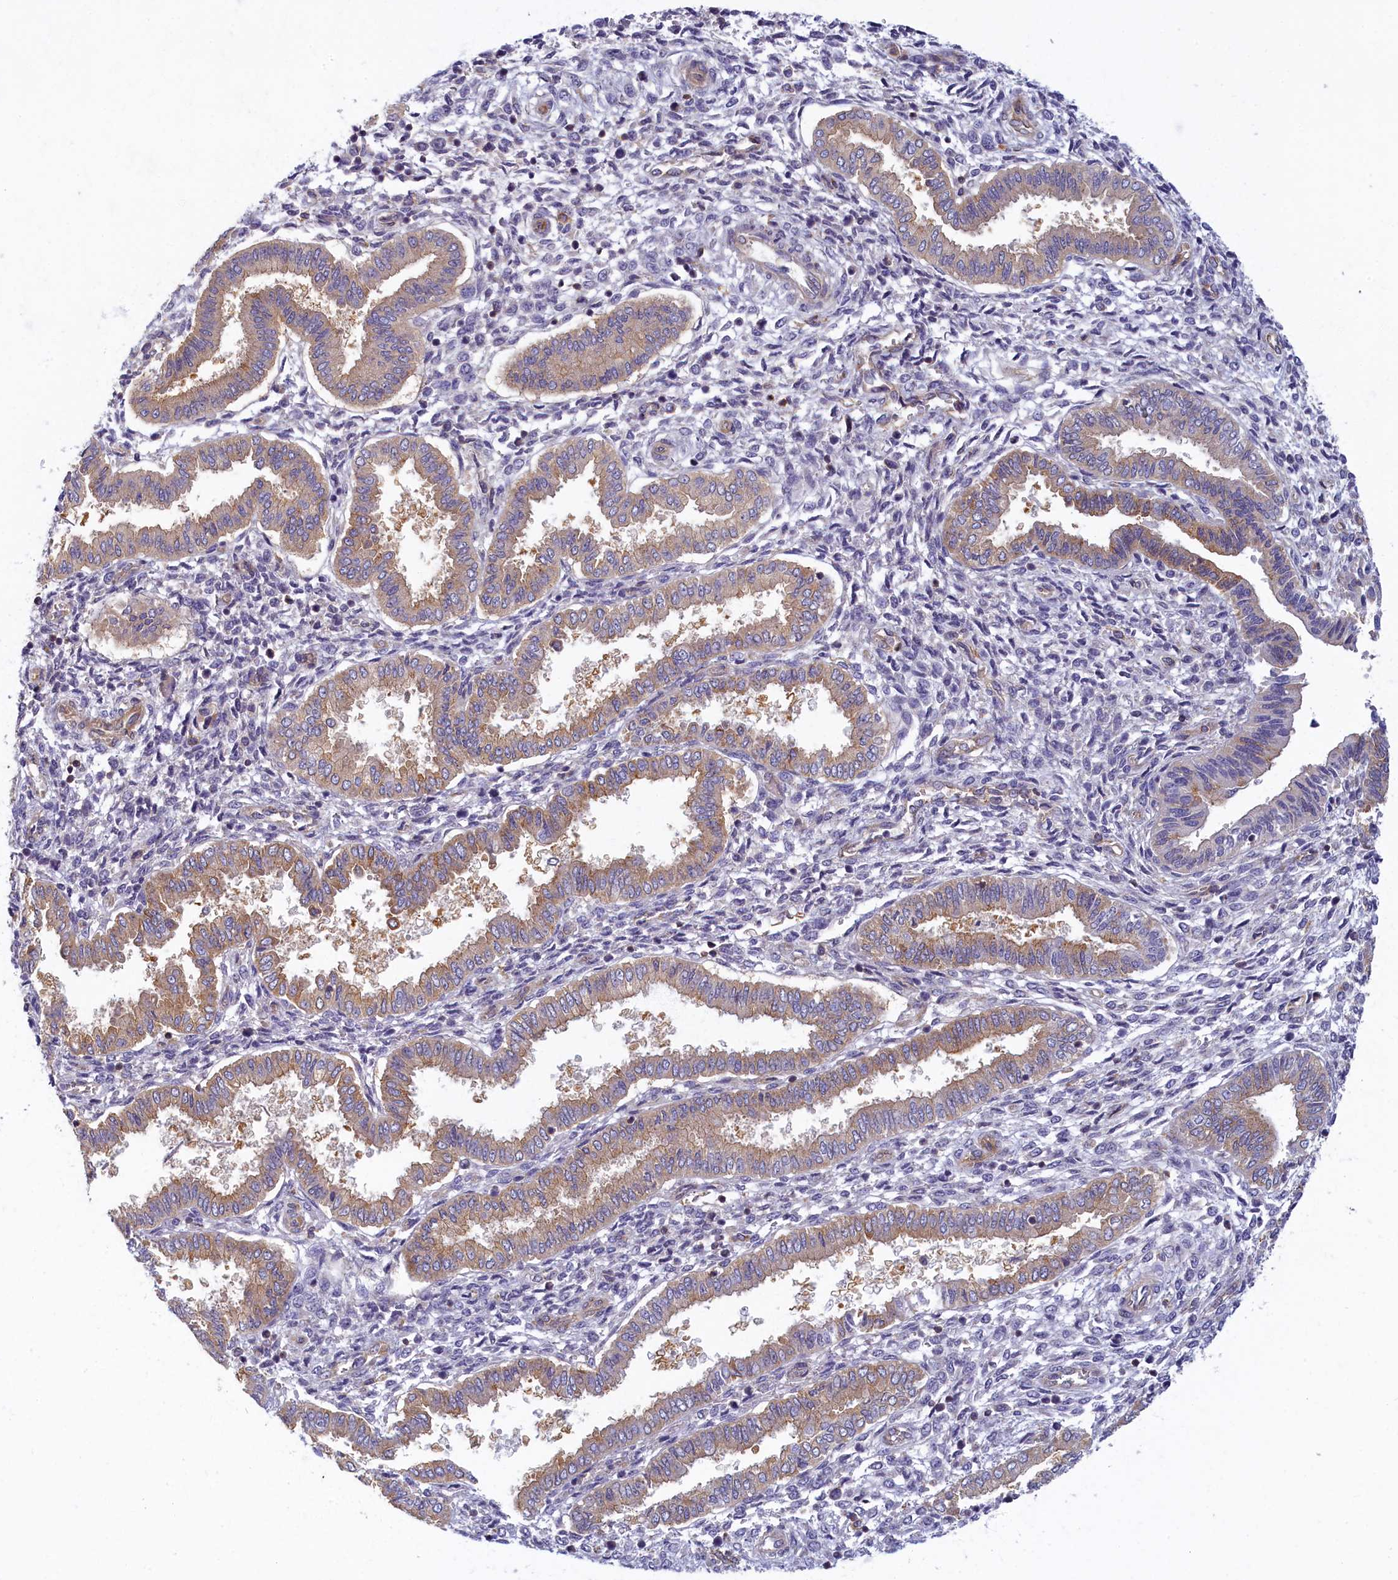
{"staining": {"intensity": "negative", "quantity": "none", "location": "none"}, "tissue": "endometrium", "cell_type": "Cells in endometrial stroma", "image_type": "normal", "snomed": [{"axis": "morphology", "description": "Normal tissue, NOS"}, {"axis": "topography", "description": "Endometrium"}], "caption": "Cells in endometrial stroma show no significant expression in unremarkable endometrium. (DAB immunohistochemistry with hematoxylin counter stain).", "gene": "NOL10", "patient": {"sex": "female", "age": 24}}